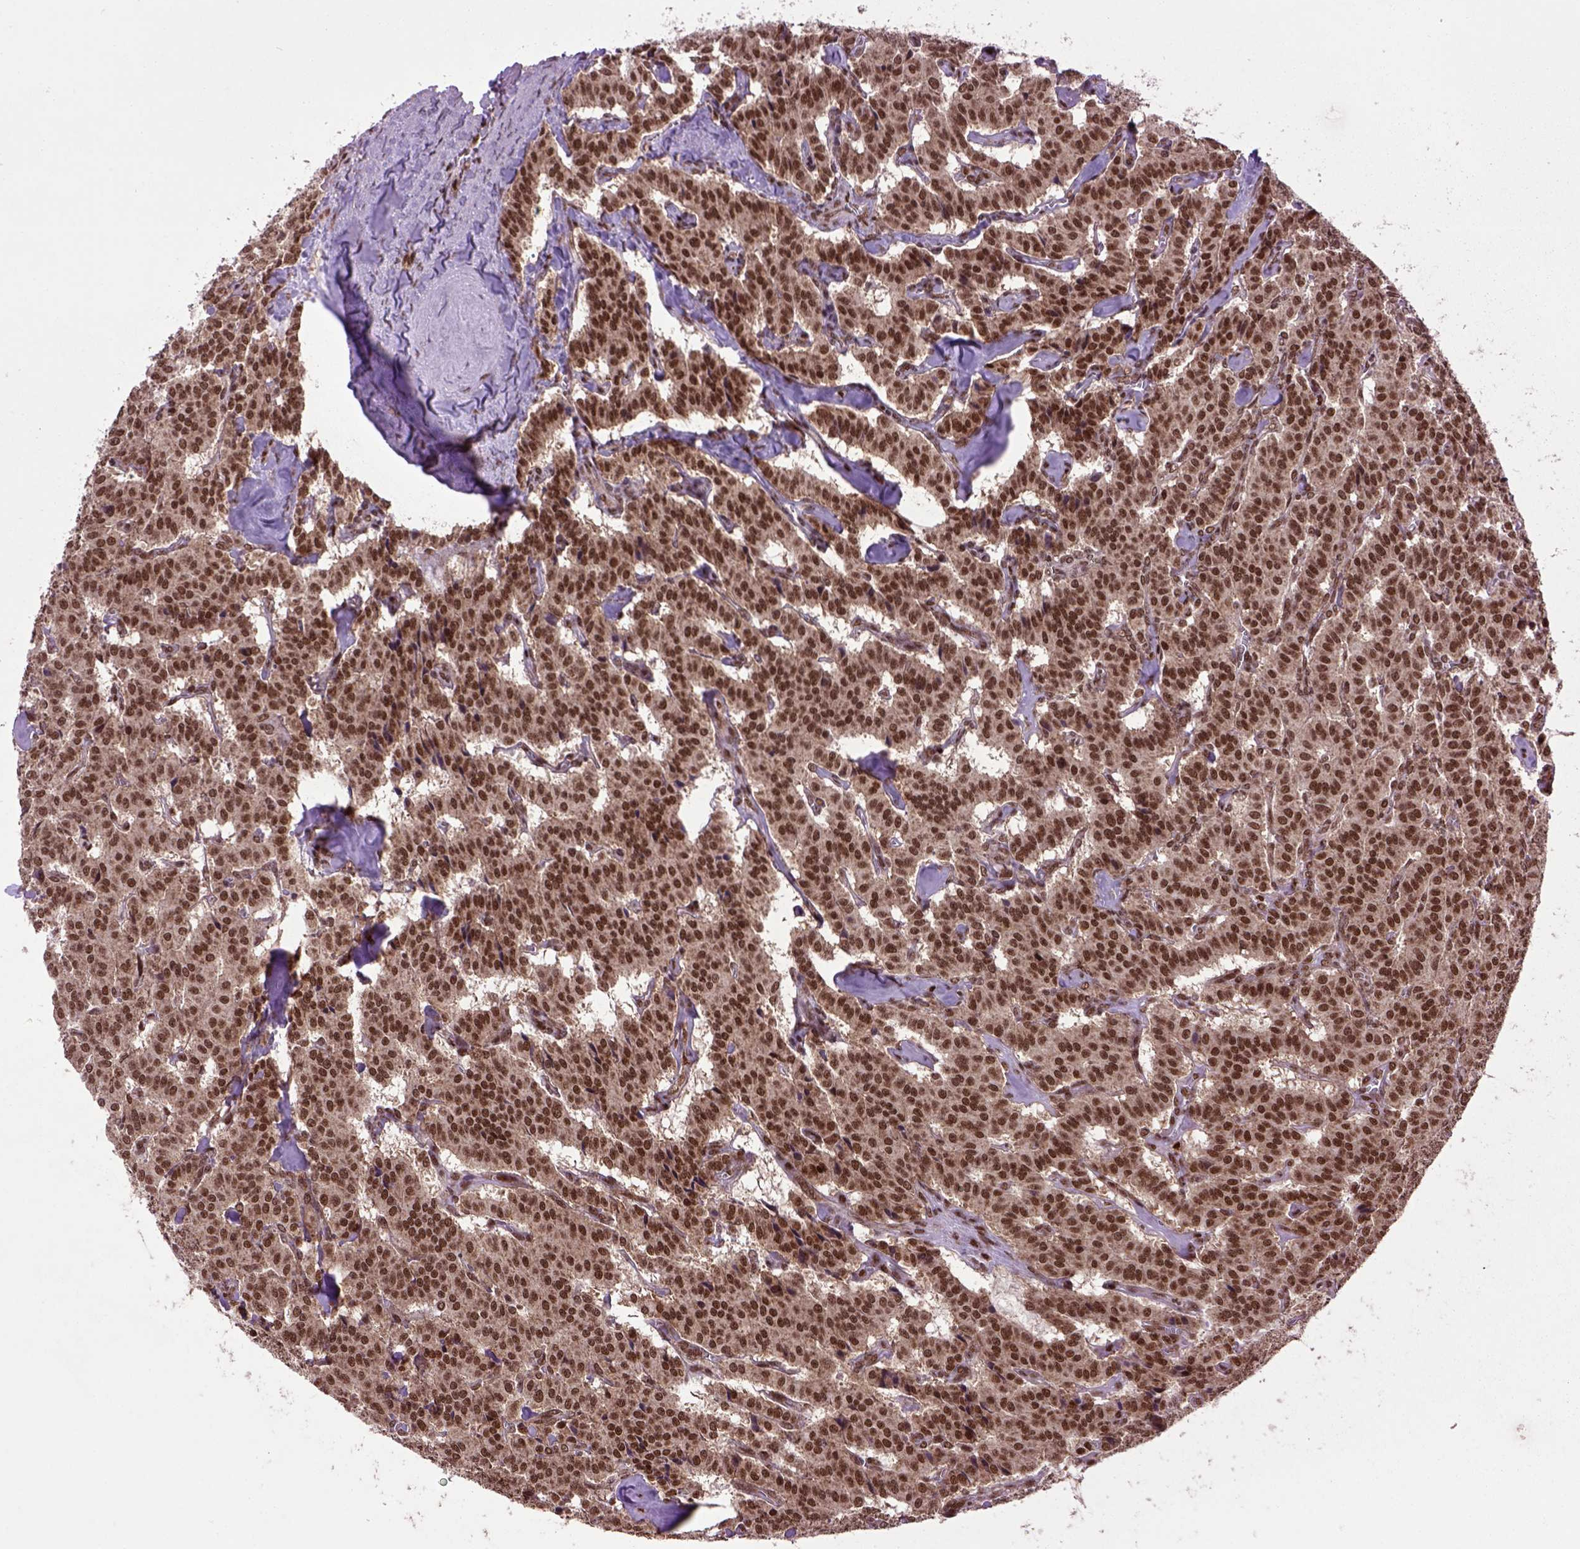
{"staining": {"intensity": "strong", "quantity": ">75%", "location": "nuclear"}, "tissue": "carcinoid", "cell_type": "Tumor cells", "image_type": "cancer", "snomed": [{"axis": "morphology", "description": "Carcinoid, malignant, NOS"}, {"axis": "topography", "description": "Lung"}], "caption": "DAB (3,3'-diaminobenzidine) immunohistochemical staining of human malignant carcinoid displays strong nuclear protein staining in approximately >75% of tumor cells. (IHC, brightfield microscopy, high magnification).", "gene": "CELF1", "patient": {"sex": "female", "age": 46}}